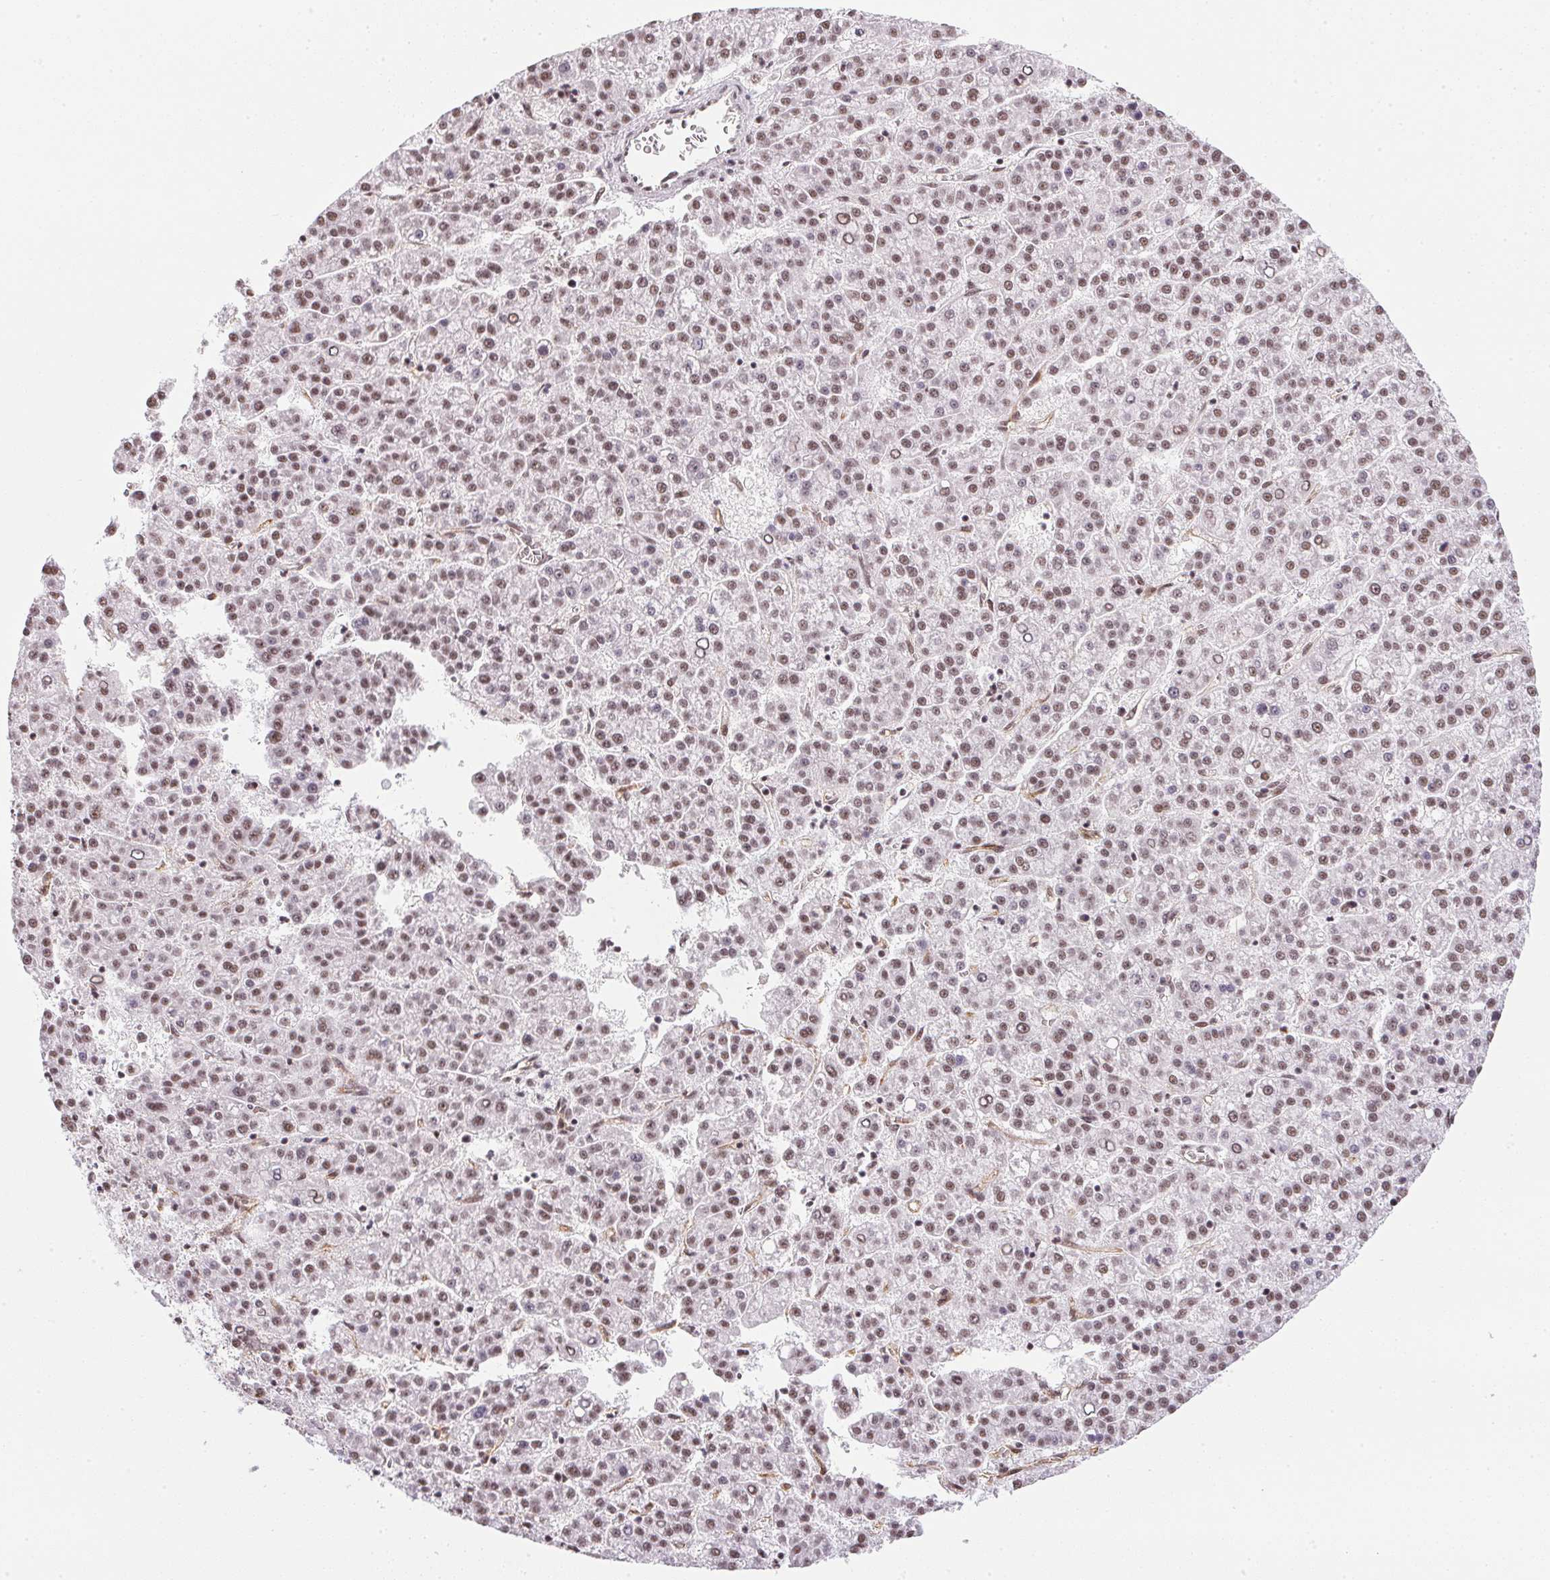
{"staining": {"intensity": "moderate", "quantity": ">75%", "location": "nuclear"}, "tissue": "liver cancer", "cell_type": "Tumor cells", "image_type": "cancer", "snomed": [{"axis": "morphology", "description": "Carcinoma, Hepatocellular, NOS"}, {"axis": "topography", "description": "Liver"}], "caption": "Liver cancer (hepatocellular carcinoma) stained for a protein (brown) displays moderate nuclear positive positivity in about >75% of tumor cells.", "gene": "SRSF7", "patient": {"sex": "female", "age": 58}}